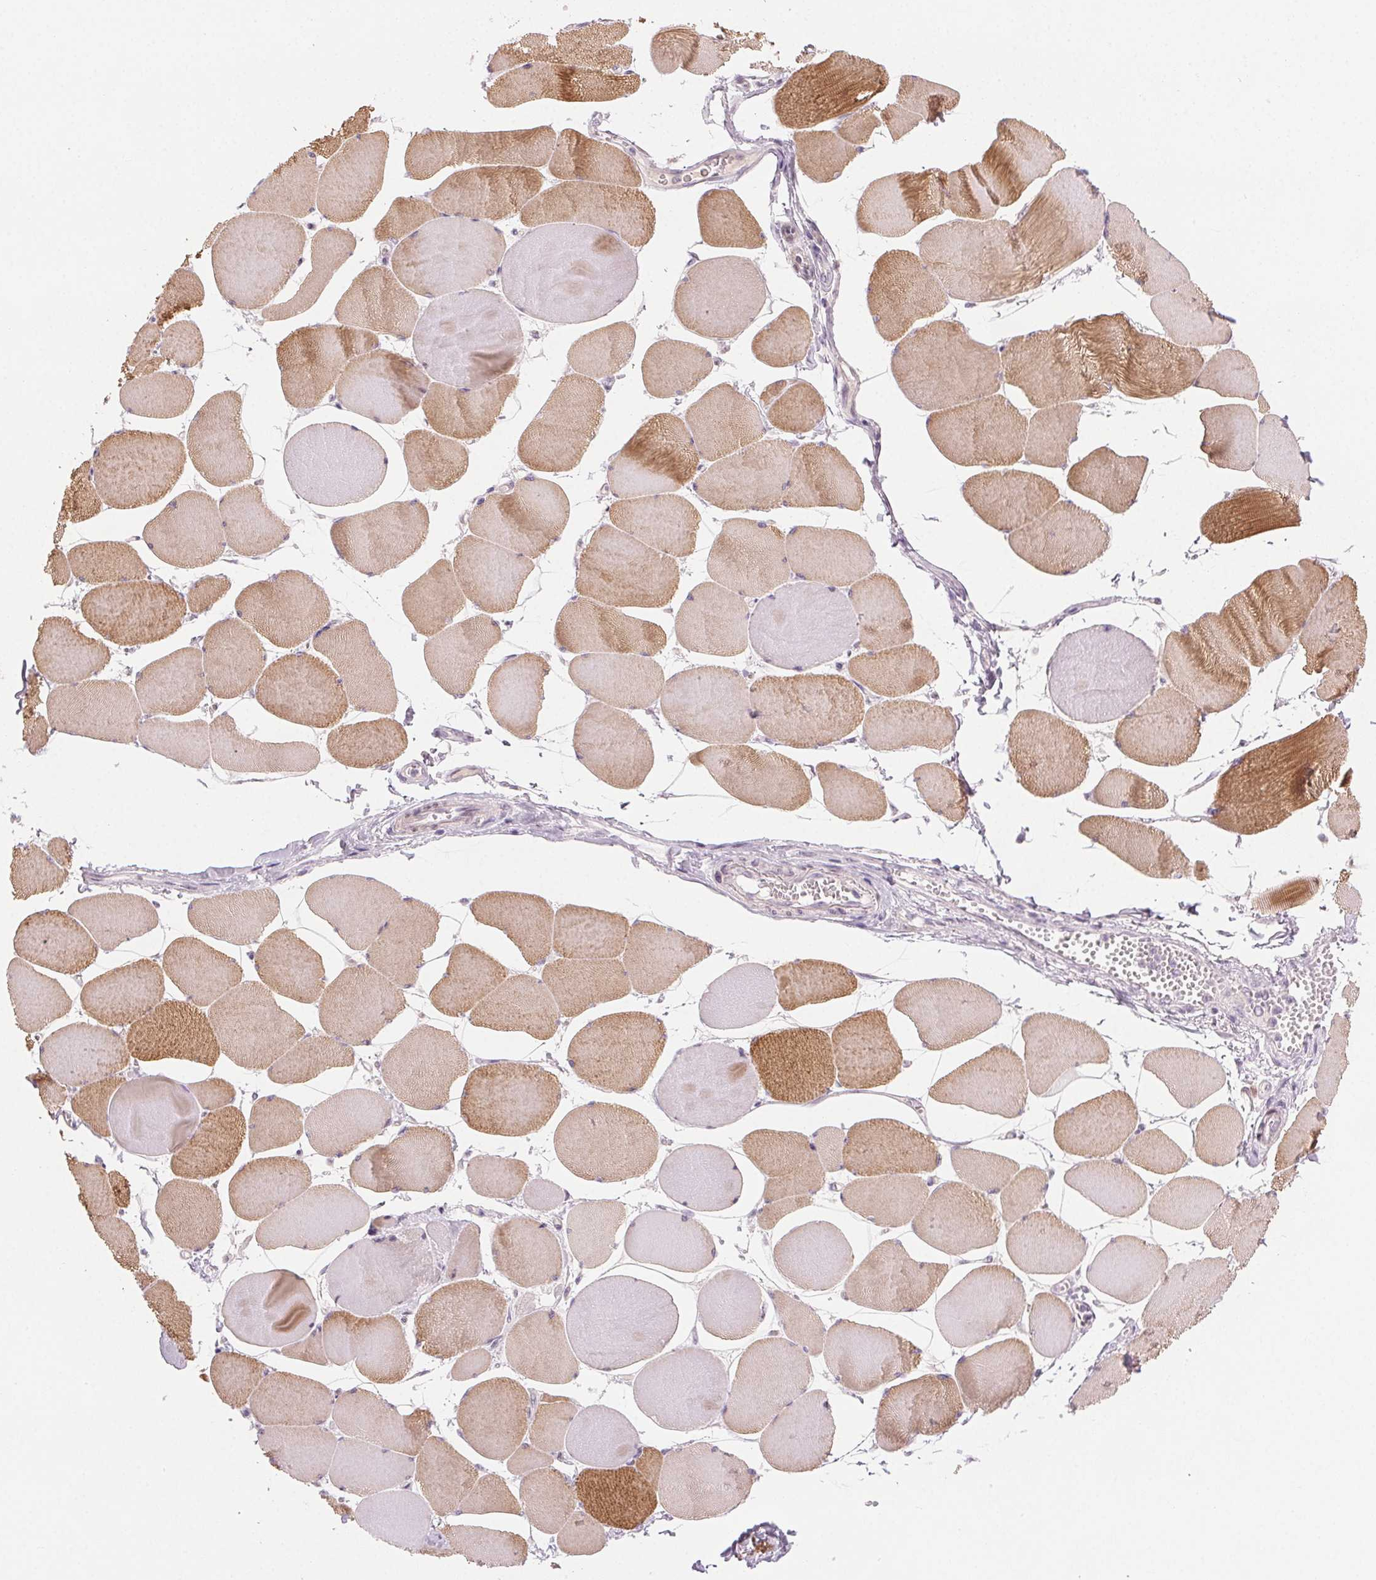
{"staining": {"intensity": "moderate", "quantity": "25%-75%", "location": "cytoplasmic/membranous"}, "tissue": "skeletal muscle", "cell_type": "Myocytes", "image_type": "normal", "snomed": [{"axis": "morphology", "description": "Normal tissue, NOS"}, {"axis": "topography", "description": "Skeletal muscle"}], "caption": "Protein staining by immunohistochemistry demonstrates moderate cytoplasmic/membranous positivity in approximately 25%-75% of myocytes in normal skeletal muscle. Nuclei are stained in blue.", "gene": "HSF5", "patient": {"sex": "female", "age": 75}}